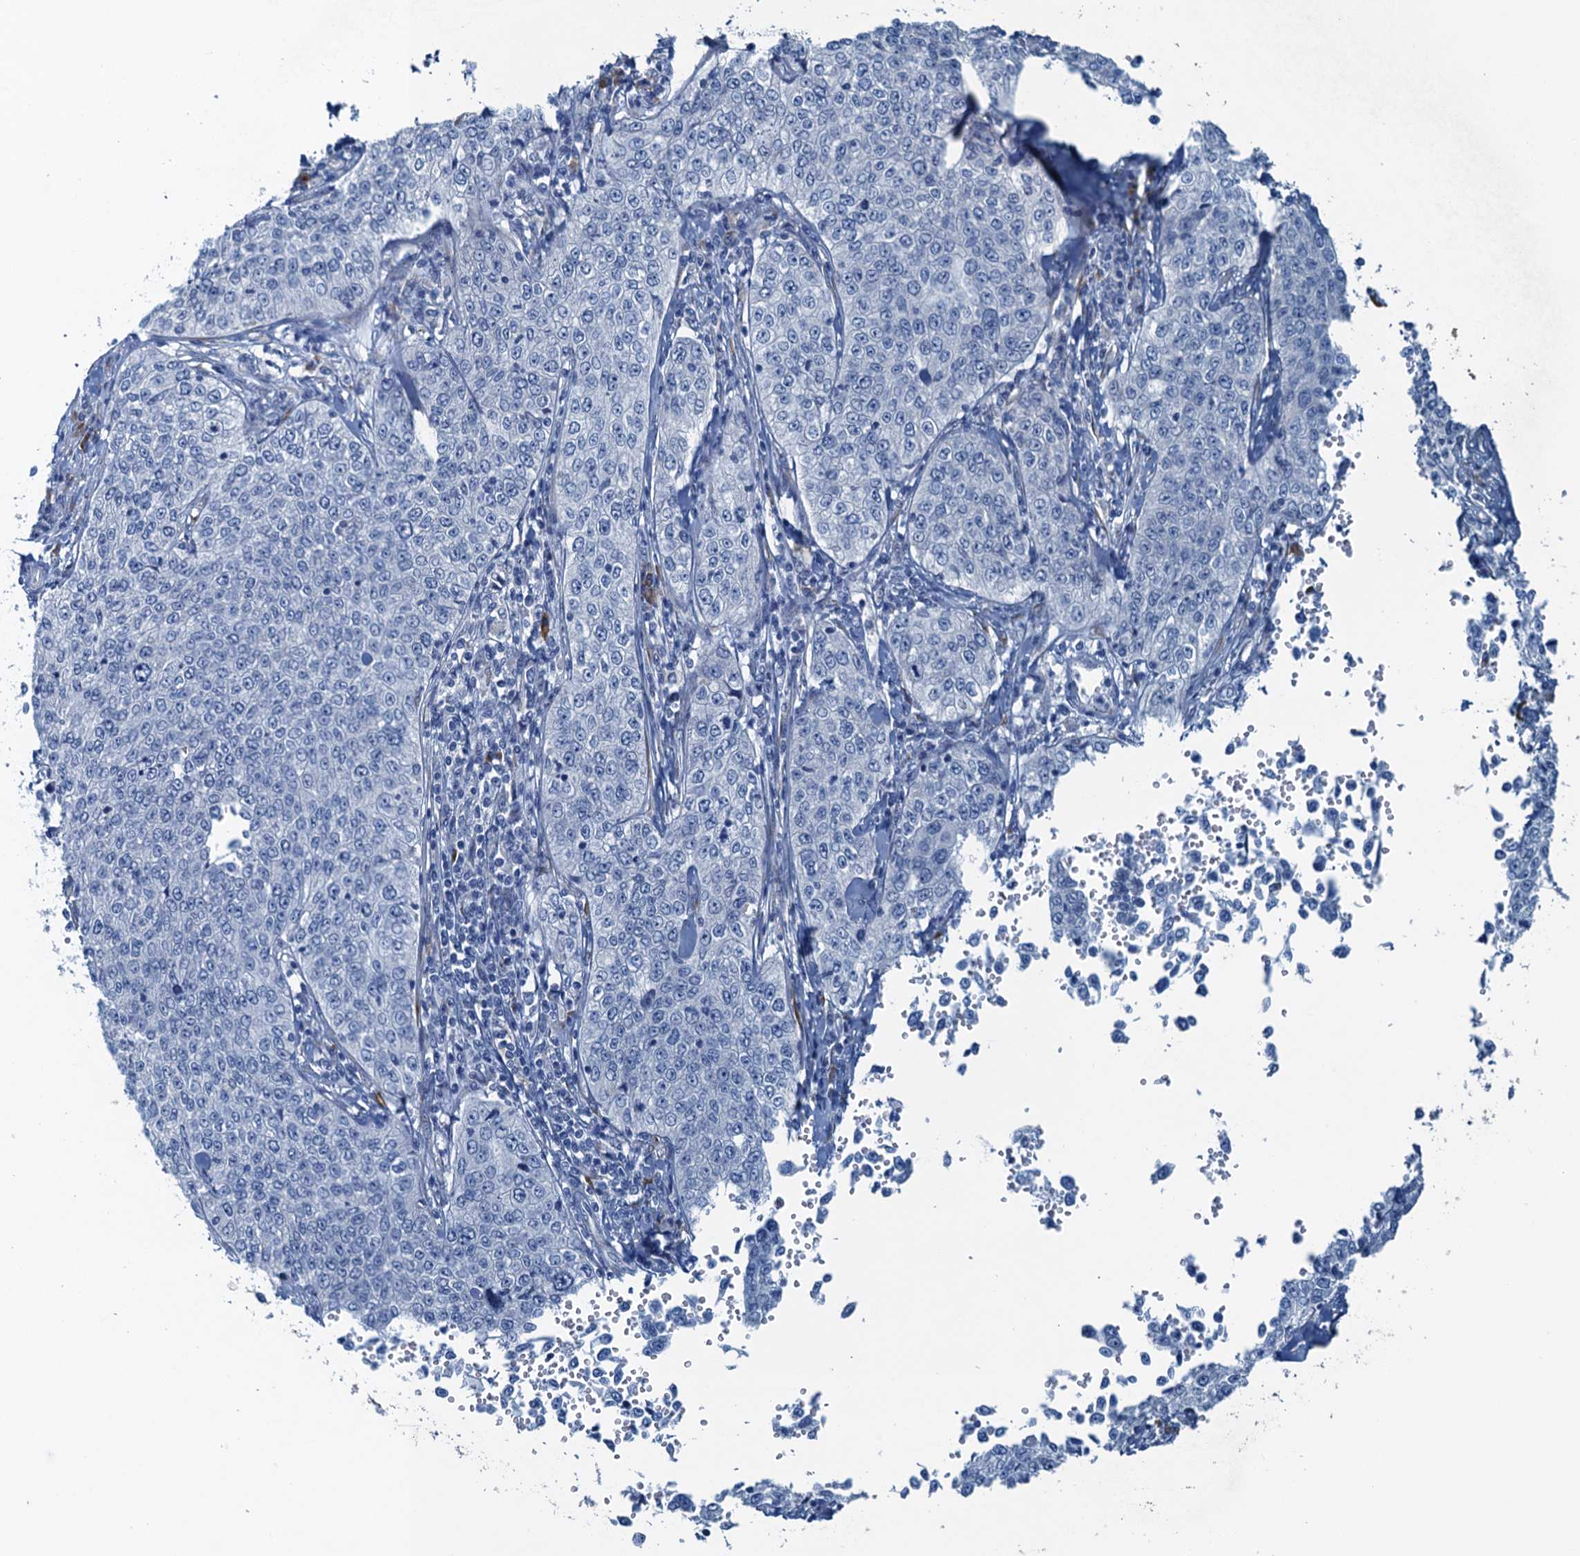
{"staining": {"intensity": "negative", "quantity": "none", "location": "none"}, "tissue": "cervical cancer", "cell_type": "Tumor cells", "image_type": "cancer", "snomed": [{"axis": "morphology", "description": "Squamous cell carcinoma, NOS"}, {"axis": "topography", "description": "Cervix"}], "caption": "Protein analysis of cervical squamous cell carcinoma shows no significant expression in tumor cells.", "gene": "CBLIF", "patient": {"sex": "female", "age": 35}}